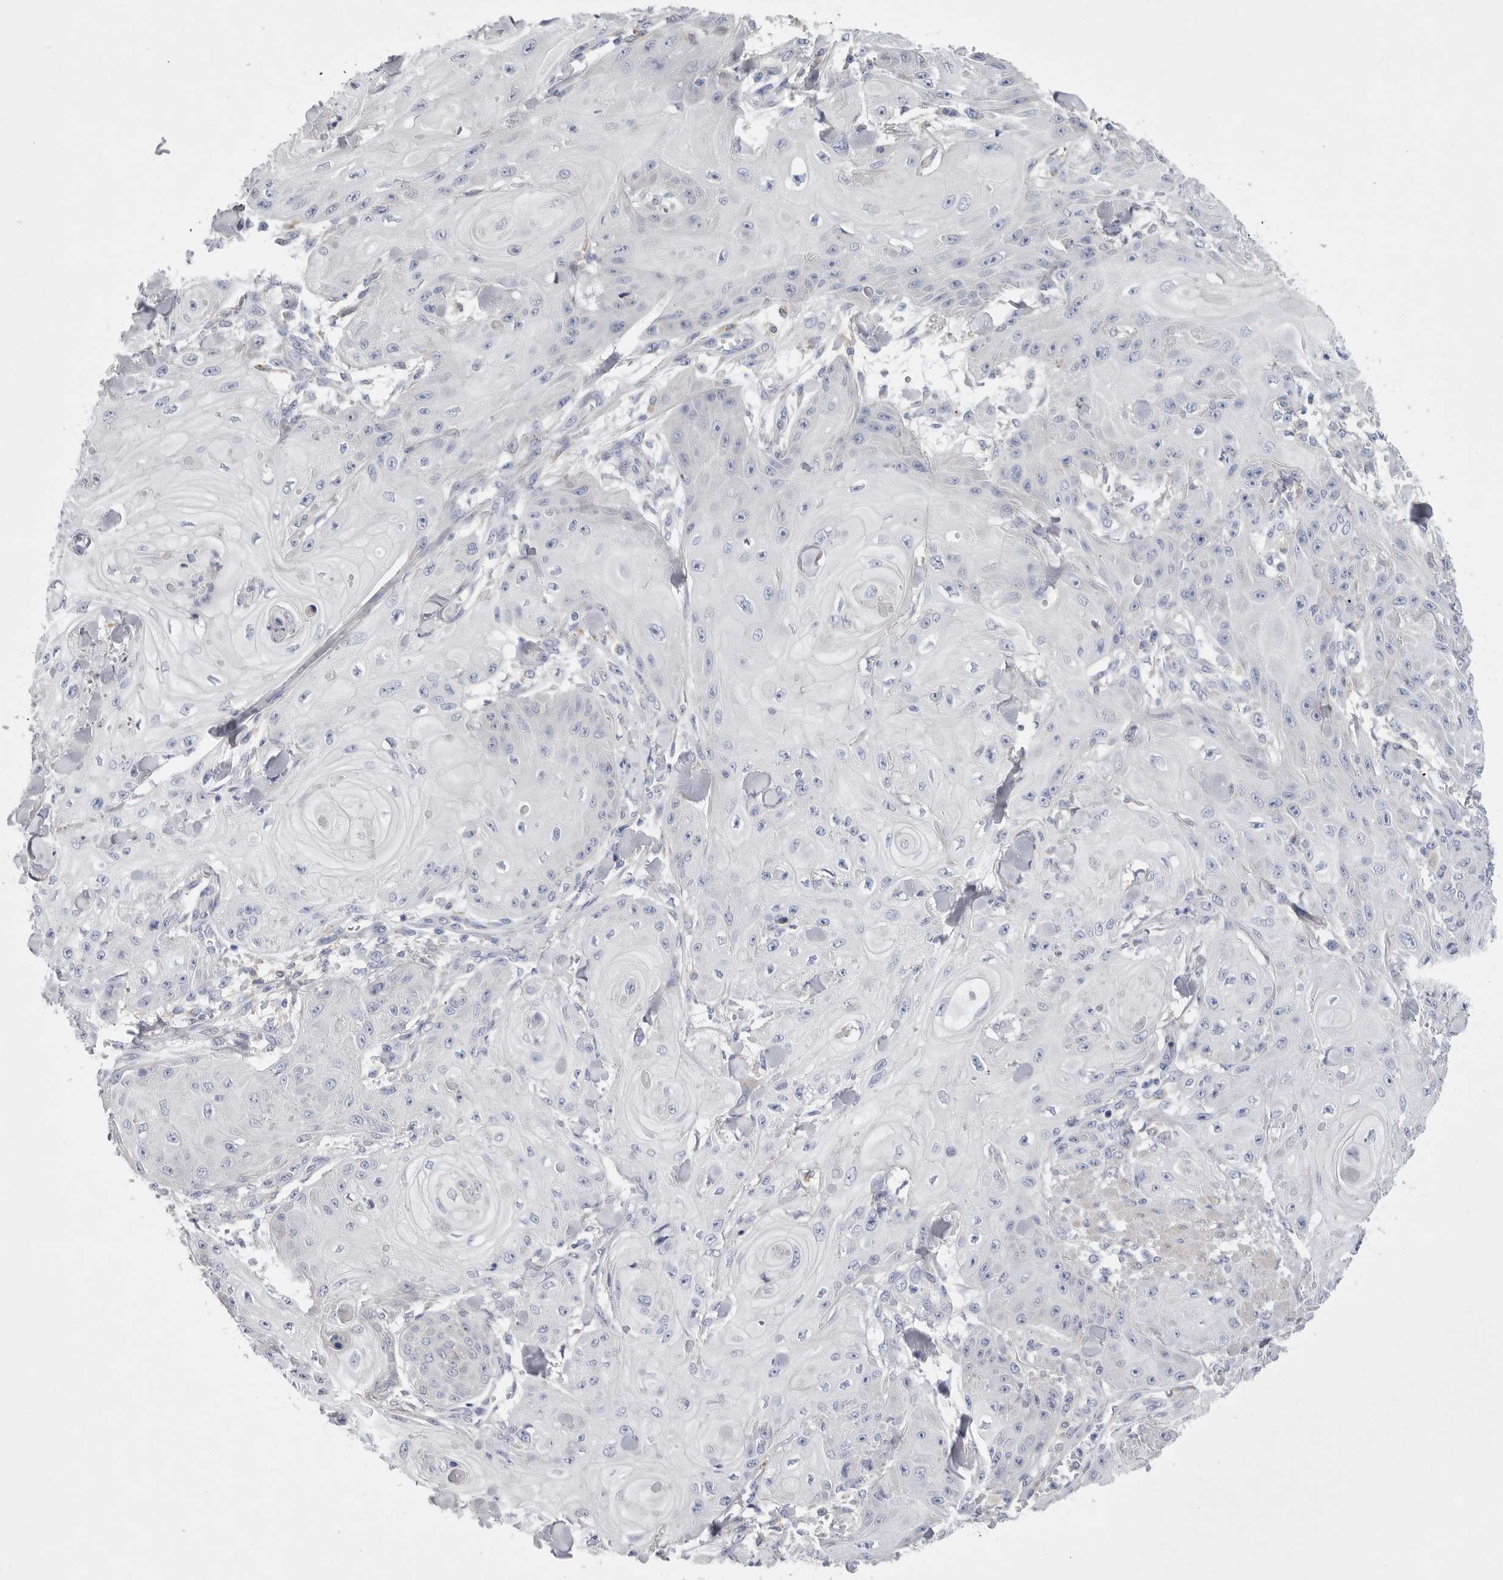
{"staining": {"intensity": "negative", "quantity": "none", "location": "none"}, "tissue": "skin cancer", "cell_type": "Tumor cells", "image_type": "cancer", "snomed": [{"axis": "morphology", "description": "Squamous cell carcinoma, NOS"}, {"axis": "topography", "description": "Skin"}], "caption": "Histopathology image shows no significant protein positivity in tumor cells of skin squamous cell carcinoma. The staining is performed using DAB brown chromogen with nuclei counter-stained in using hematoxylin.", "gene": "CAMK2B", "patient": {"sex": "male", "age": 74}}